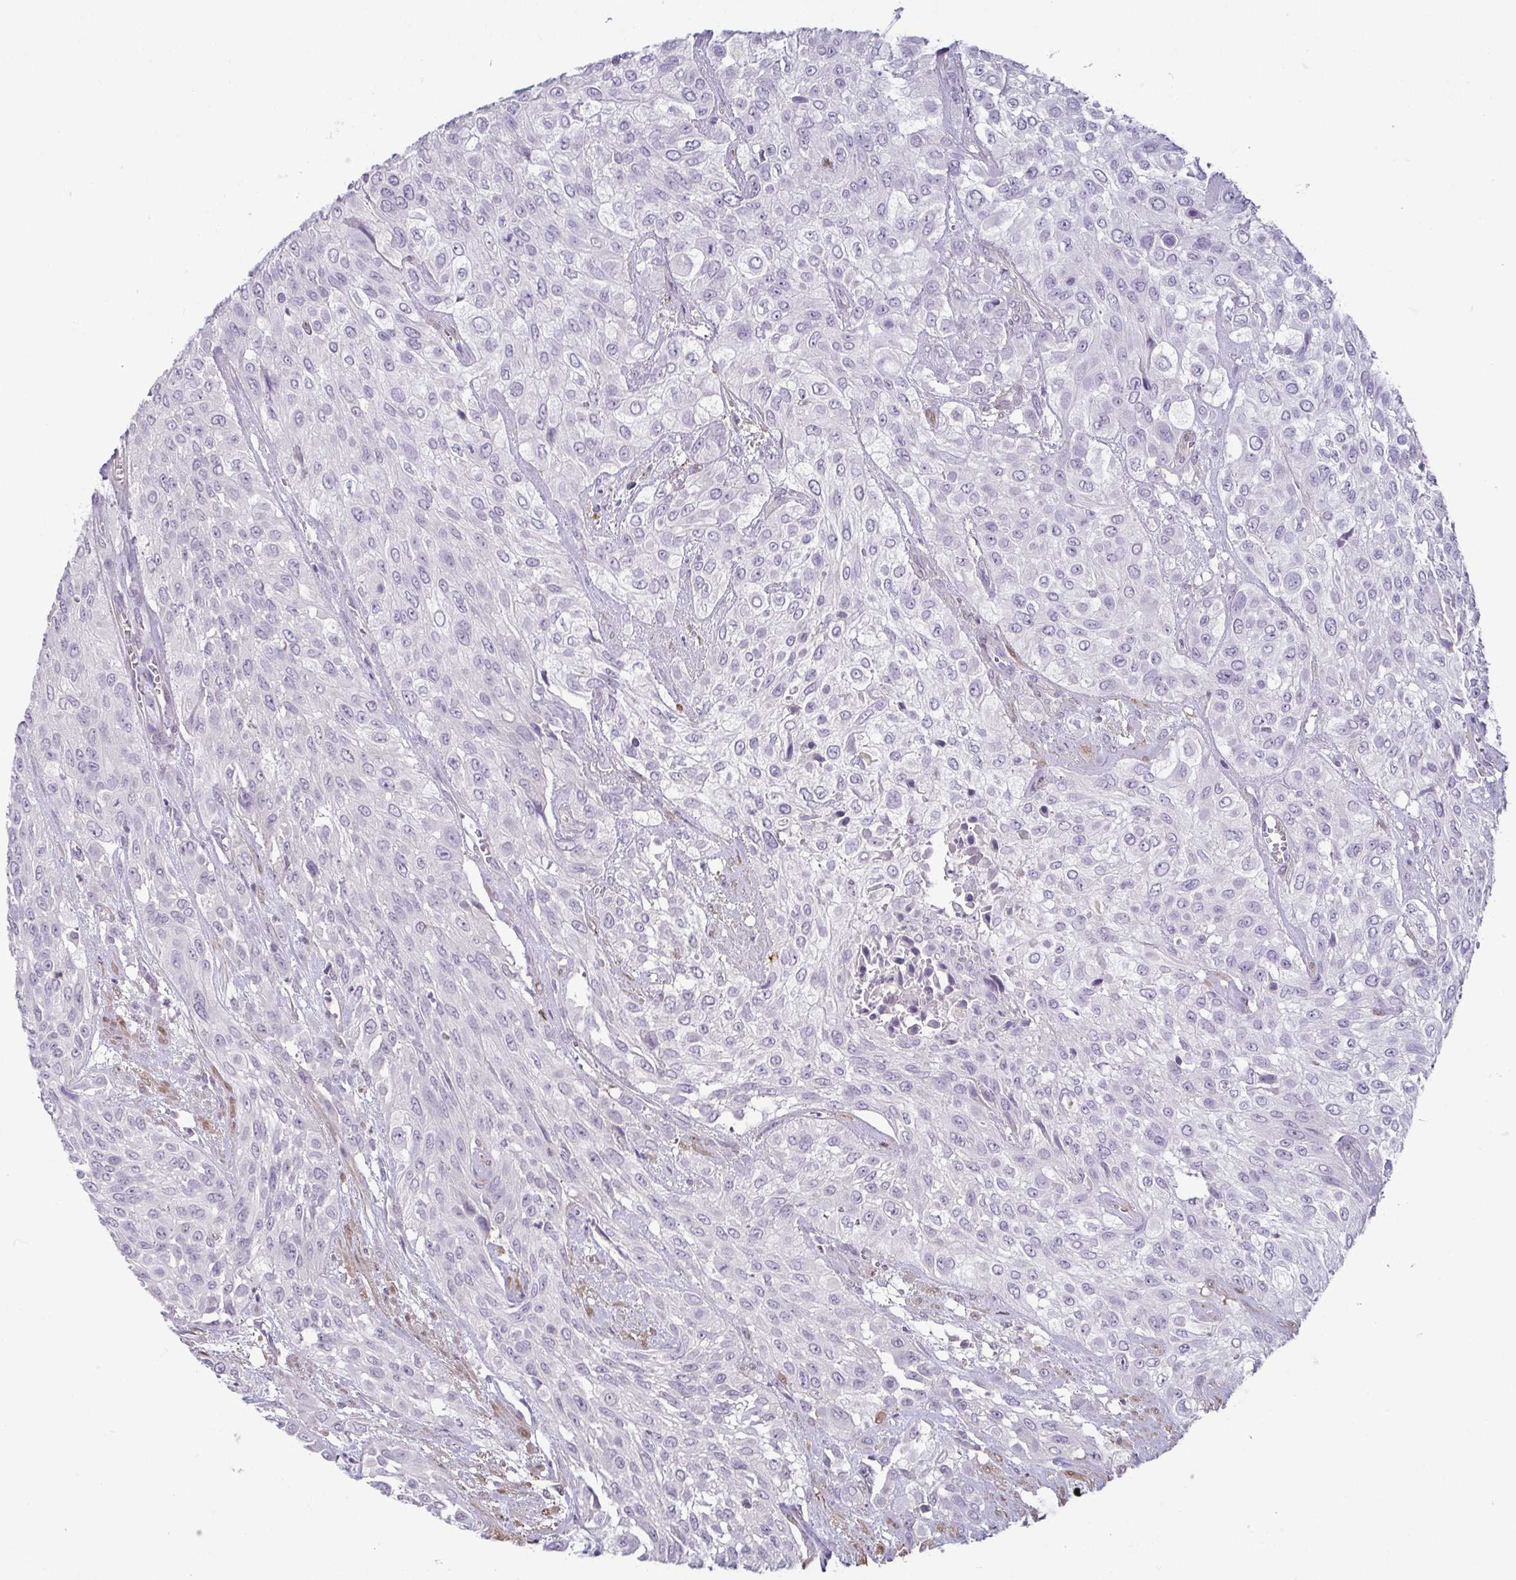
{"staining": {"intensity": "negative", "quantity": "none", "location": "none"}, "tissue": "urothelial cancer", "cell_type": "Tumor cells", "image_type": "cancer", "snomed": [{"axis": "morphology", "description": "Urothelial carcinoma, High grade"}, {"axis": "topography", "description": "Urinary bladder"}], "caption": "DAB immunohistochemical staining of human high-grade urothelial carcinoma demonstrates no significant expression in tumor cells.", "gene": "HOPX", "patient": {"sex": "male", "age": 57}}